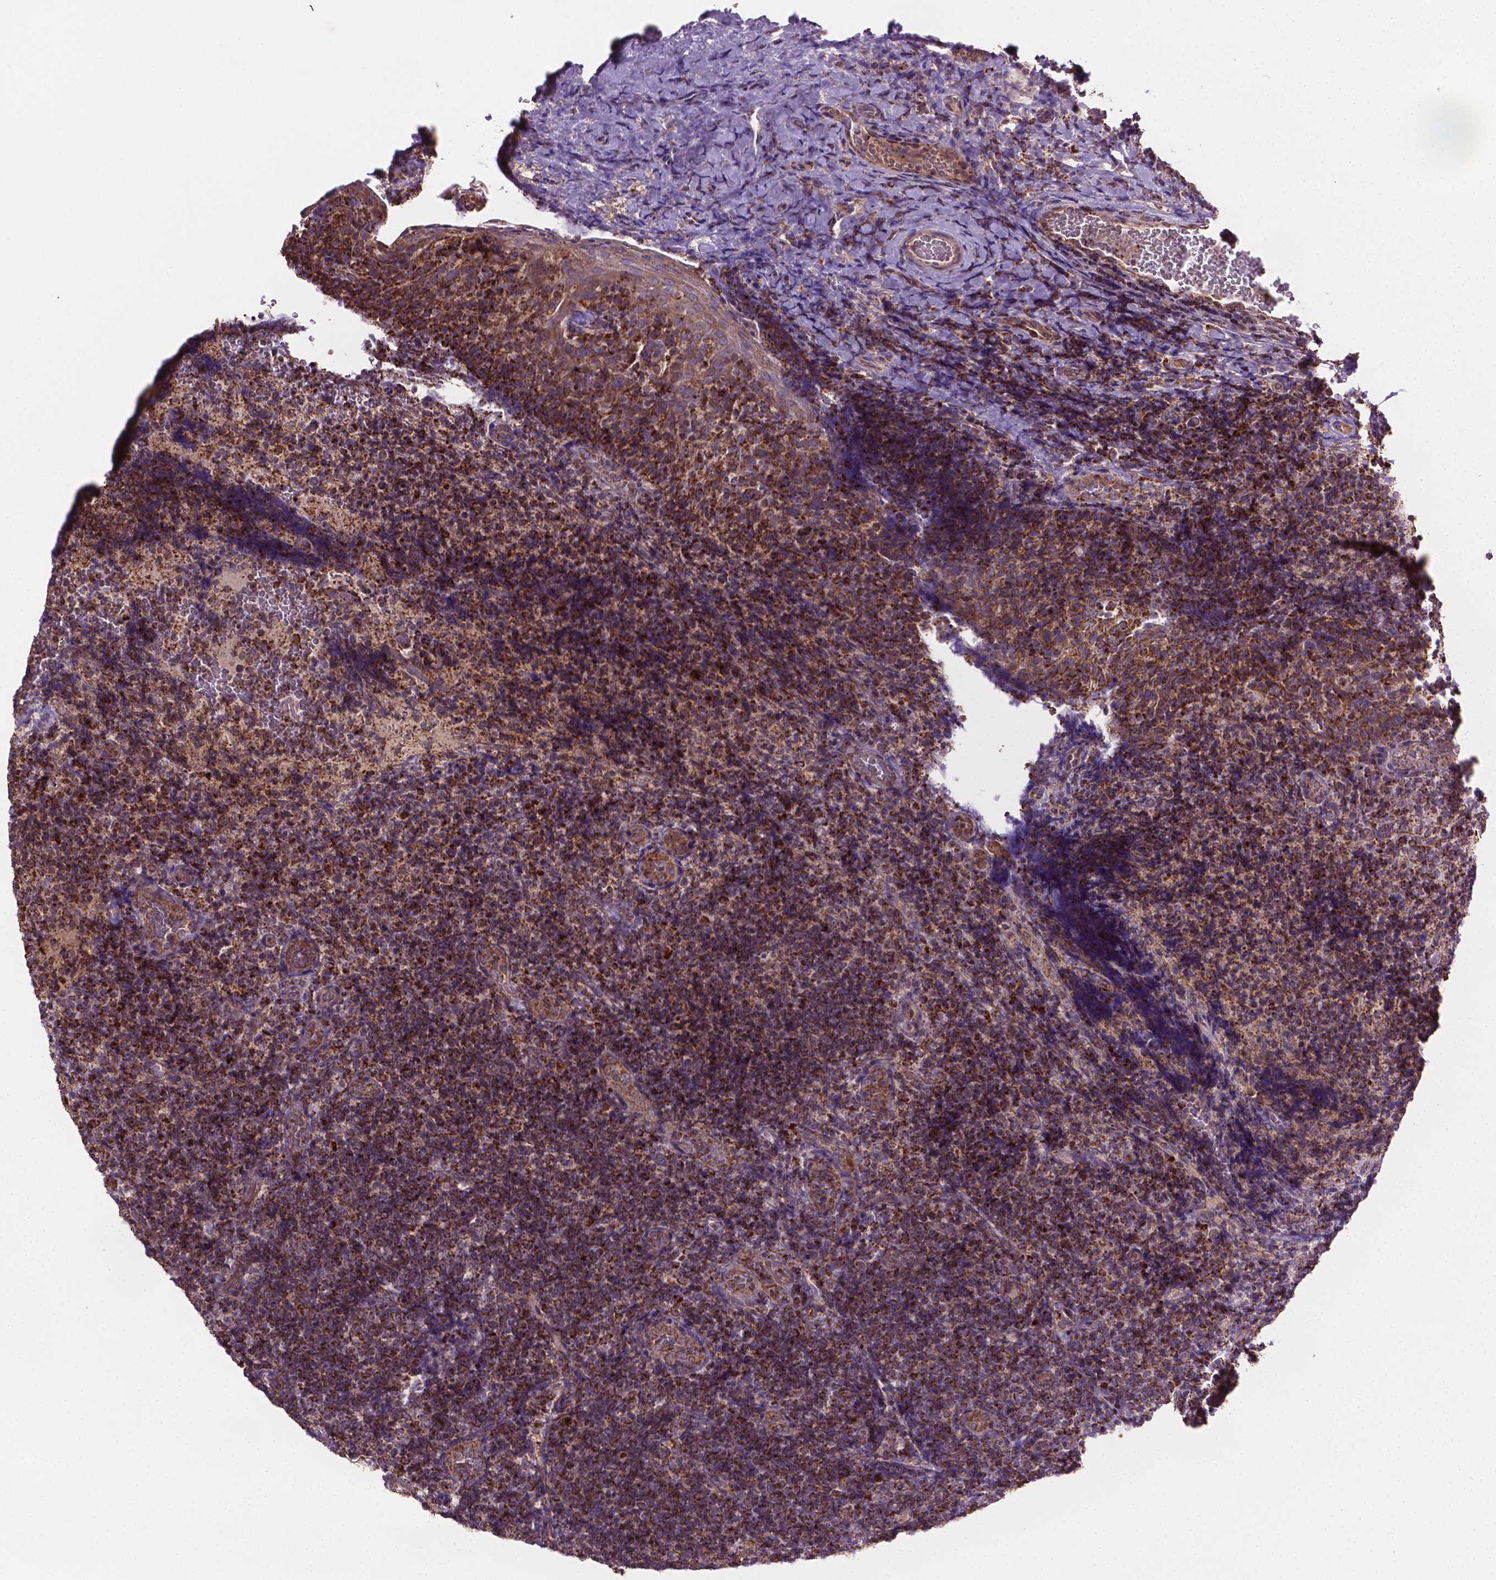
{"staining": {"intensity": "strong", "quantity": ">75%", "location": "cytoplasmic/membranous"}, "tissue": "tonsil", "cell_type": "Germinal center cells", "image_type": "normal", "snomed": [{"axis": "morphology", "description": "Normal tissue, NOS"}, {"axis": "topography", "description": "Tonsil"}], "caption": "The photomicrograph reveals a brown stain indicating the presence of a protein in the cytoplasmic/membranous of germinal center cells in tonsil. The protein is shown in brown color, while the nuclei are stained blue.", "gene": "PIBF1", "patient": {"sex": "male", "age": 17}}